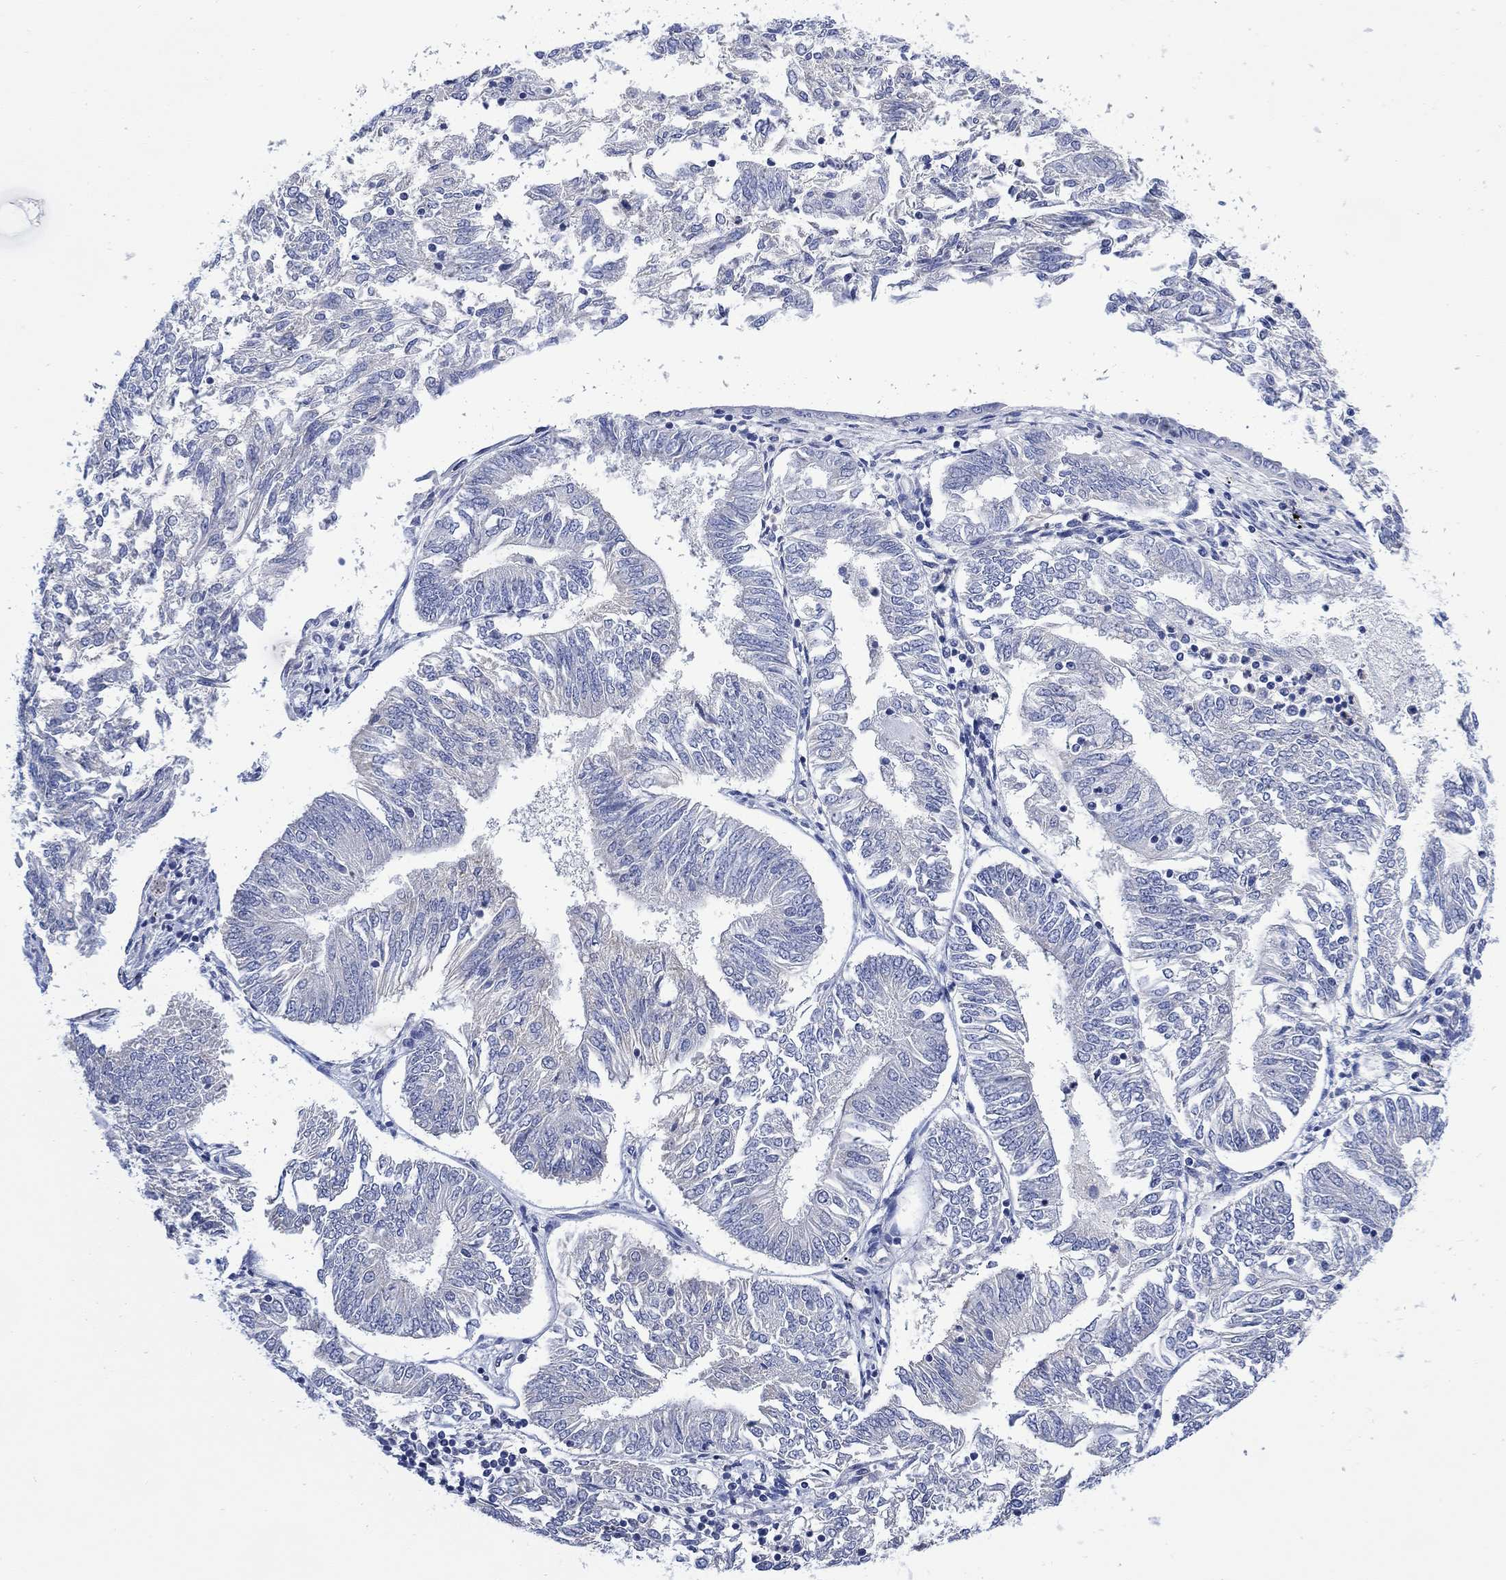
{"staining": {"intensity": "negative", "quantity": "none", "location": "none"}, "tissue": "endometrial cancer", "cell_type": "Tumor cells", "image_type": "cancer", "snomed": [{"axis": "morphology", "description": "Adenocarcinoma, NOS"}, {"axis": "topography", "description": "Endometrium"}], "caption": "DAB immunohistochemical staining of human endometrial cancer (adenocarcinoma) demonstrates no significant expression in tumor cells.", "gene": "FBP2", "patient": {"sex": "female", "age": 58}}